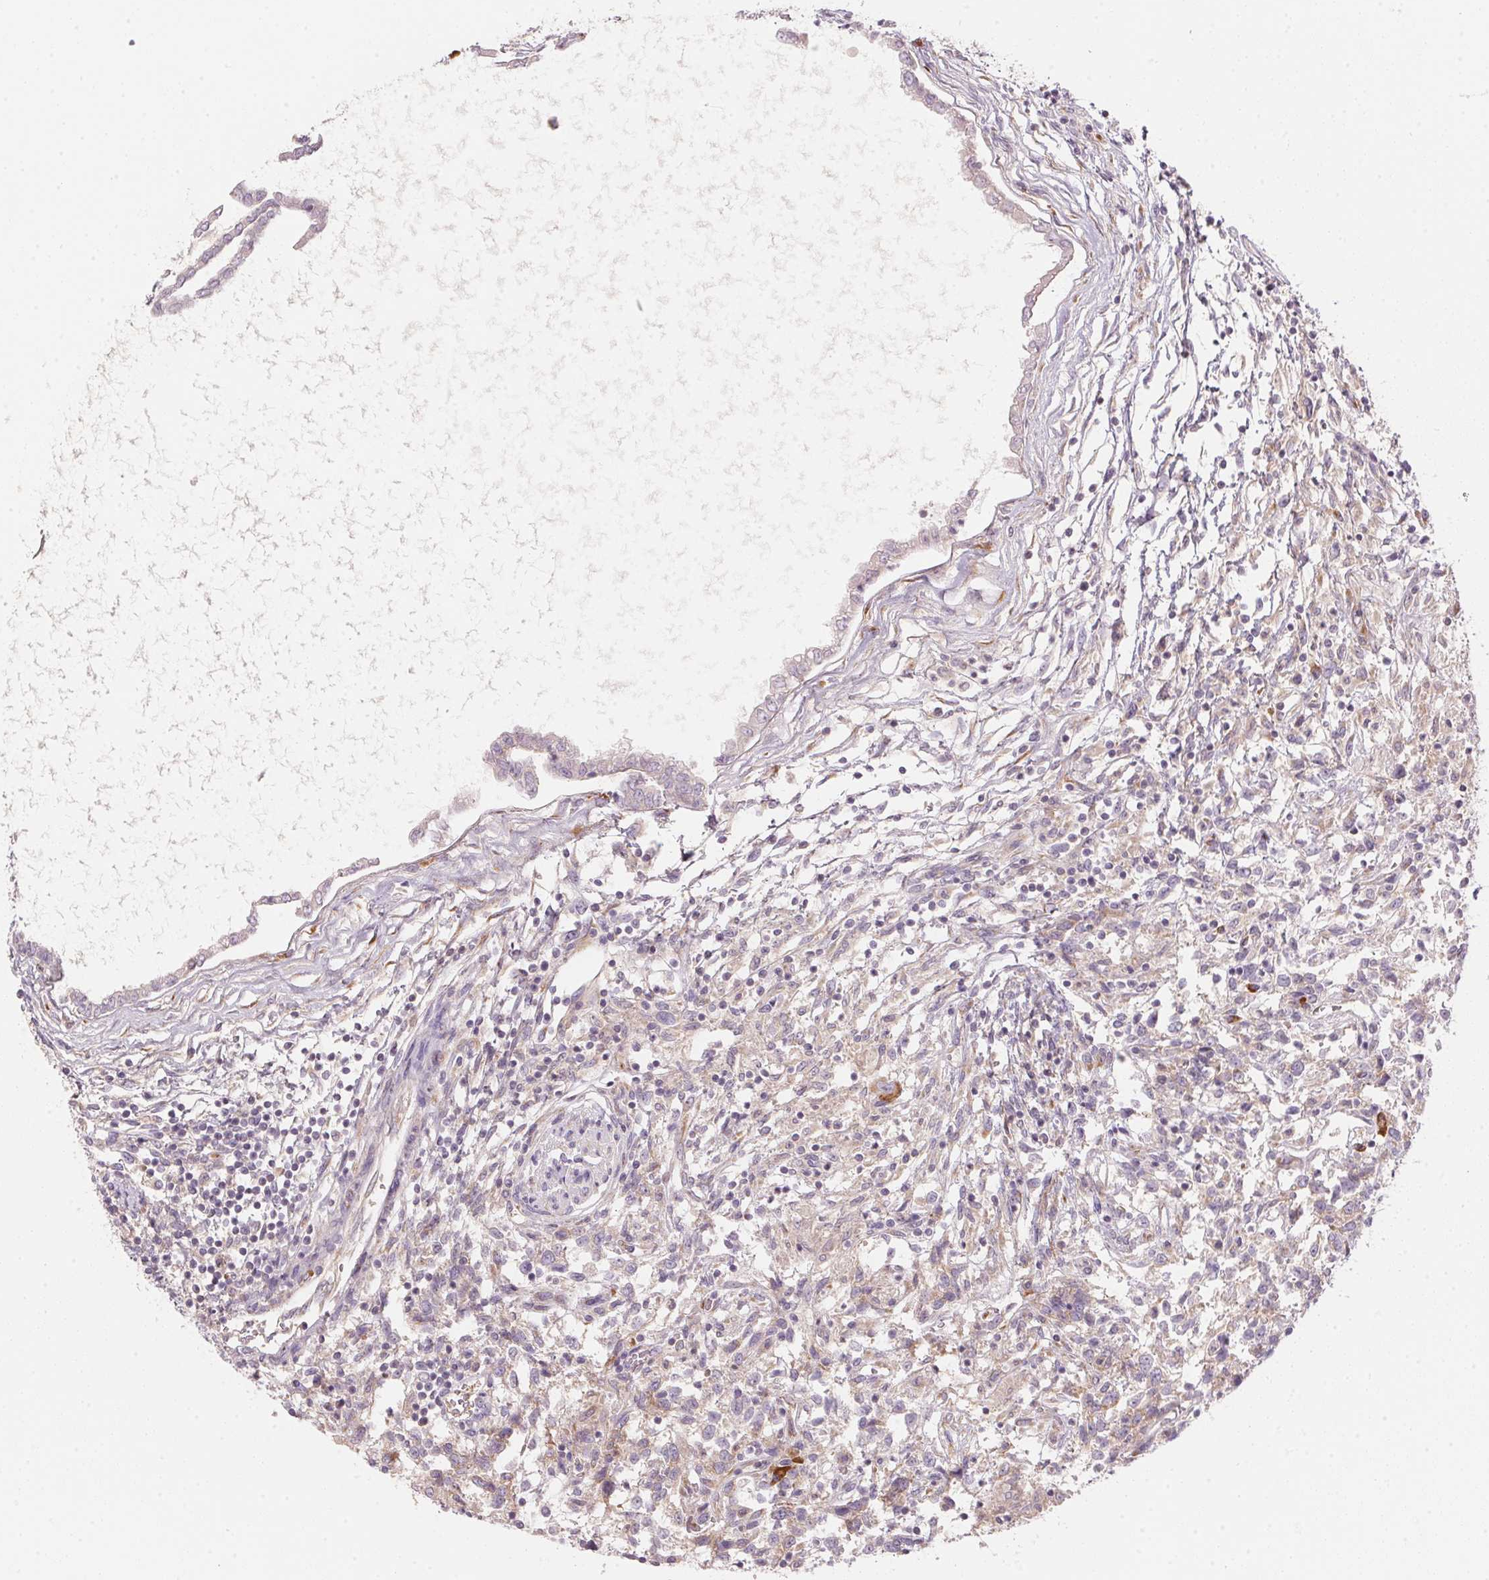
{"staining": {"intensity": "weak", "quantity": "25%-75%", "location": "cytoplasmic/membranous"}, "tissue": "testis cancer", "cell_type": "Tumor cells", "image_type": "cancer", "snomed": [{"axis": "morphology", "description": "Carcinoma, Embryonal, NOS"}, {"axis": "topography", "description": "Testis"}], "caption": "Brown immunohistochemical staining in human testis cancer (embryonal carcinoma) demonstrates weak cytoplasmic/membranous positivity in approximately 25%-75% of tumor cells.", "gene": "BLOC1S2", "patient": {"sex": "male", "age": 37}}